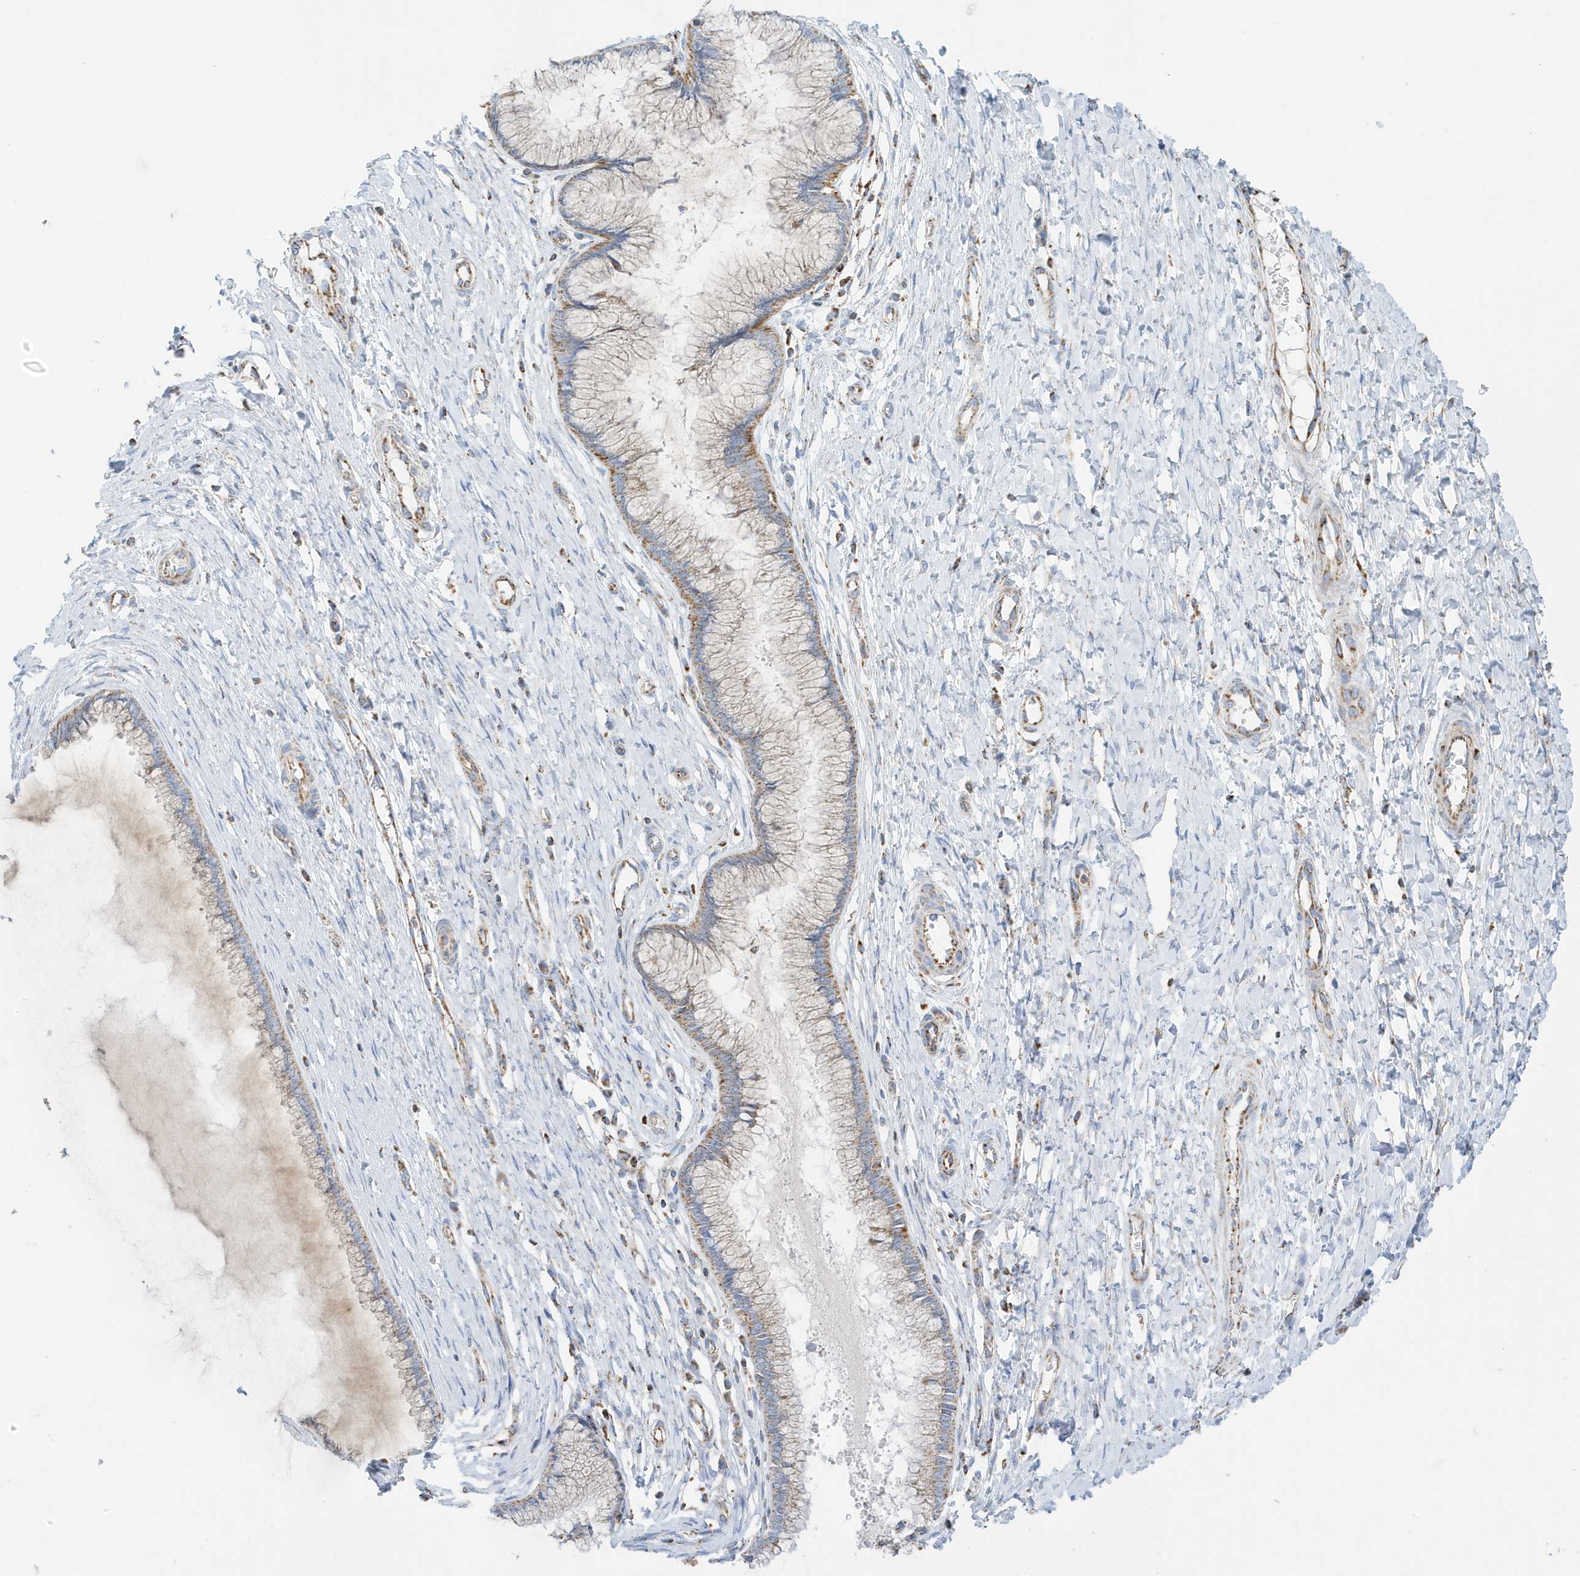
{"staining": {"intensity": "weak", "quantity": "25%-75%", "location": "cytoplasmic/membranous"}, "tissue": "cervix", "cell_type": "Glandular cells", "image_type": "normal", "snomed": [{"axis": "morphology", "description": "Normal tissue, NOS"}, {"axis": "topography", "description": "Cervix"}], "caption": "Weak cytoplasmic/membranous protein staining is present in about 25%-75% of glandular cells in cervix. (Stains: DAB (3,3'-diaminobenzidine) in brown, nuclei in blue, Microscopy: brightfield microscopy at high magnification).", "gene": "CAPN13", "patient": {"sex": "female", "age": 55}}